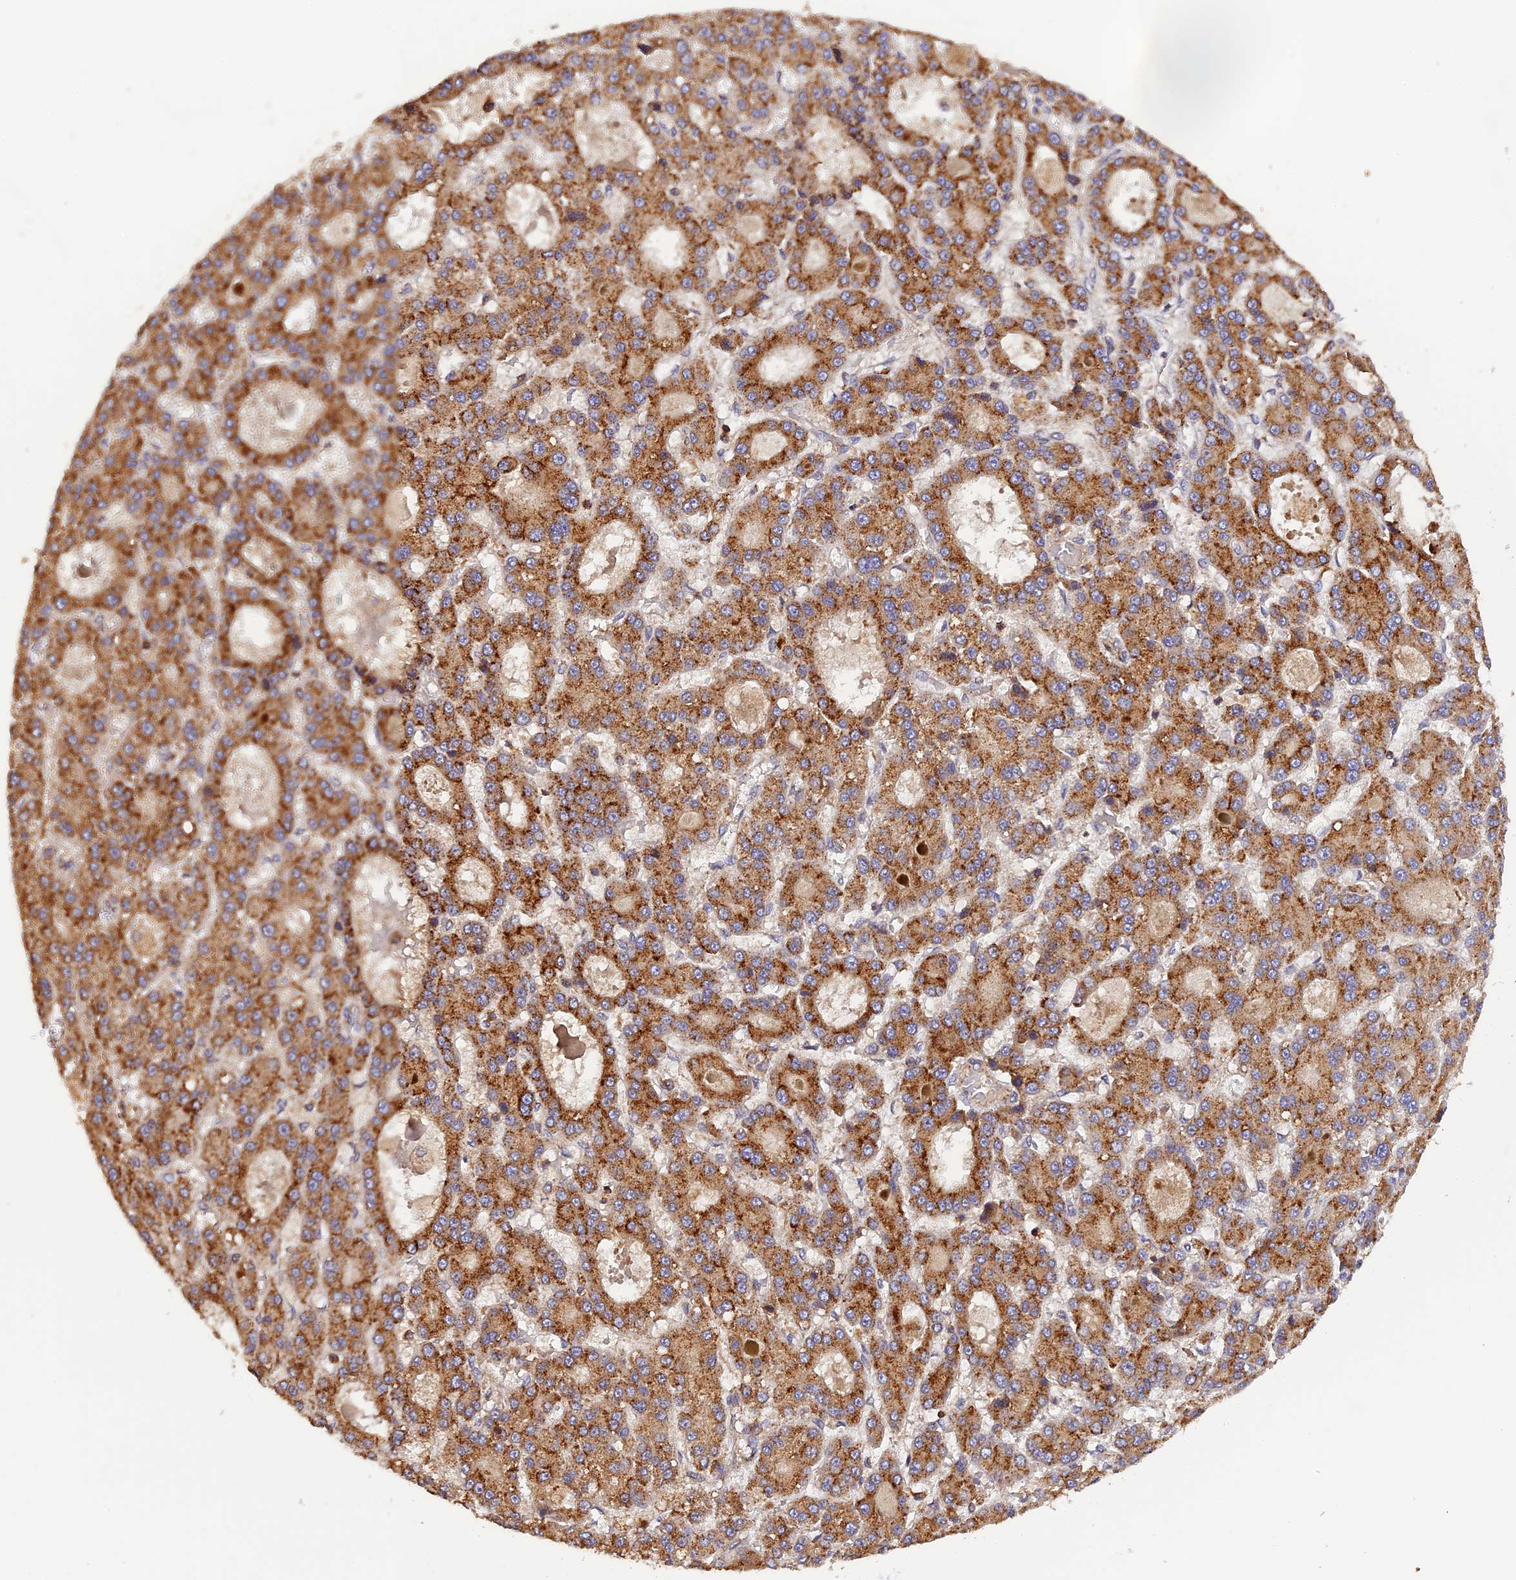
{"staining": {"intensity": "strong", "quantity": ">75%", "location": "cytoplasmic/membranous"}, "tissue": "liver cancer", "cell_type": "Tumor cells", "image_type": "cancer", "snomed": [{"axis": "morphology", "description": "Carcinoma, Hepatocellular, NOS"}, {"axis": "topography", "description": "Liver"}], "caption": "The micrograph shows immunohistochemical staining of hepatocellular carcinoma (liver). There is strong cytoplasmic/membranous expression is seen in approximately >75% of tumor cells. Using DAB (3,3'-diaminobenzidine) (brown) and hematoxylin (blue) stains, captured at high magnification using brightfield microscopy.", "gene": "PEX3", "patient": {"sex": "male", "age": 70}}